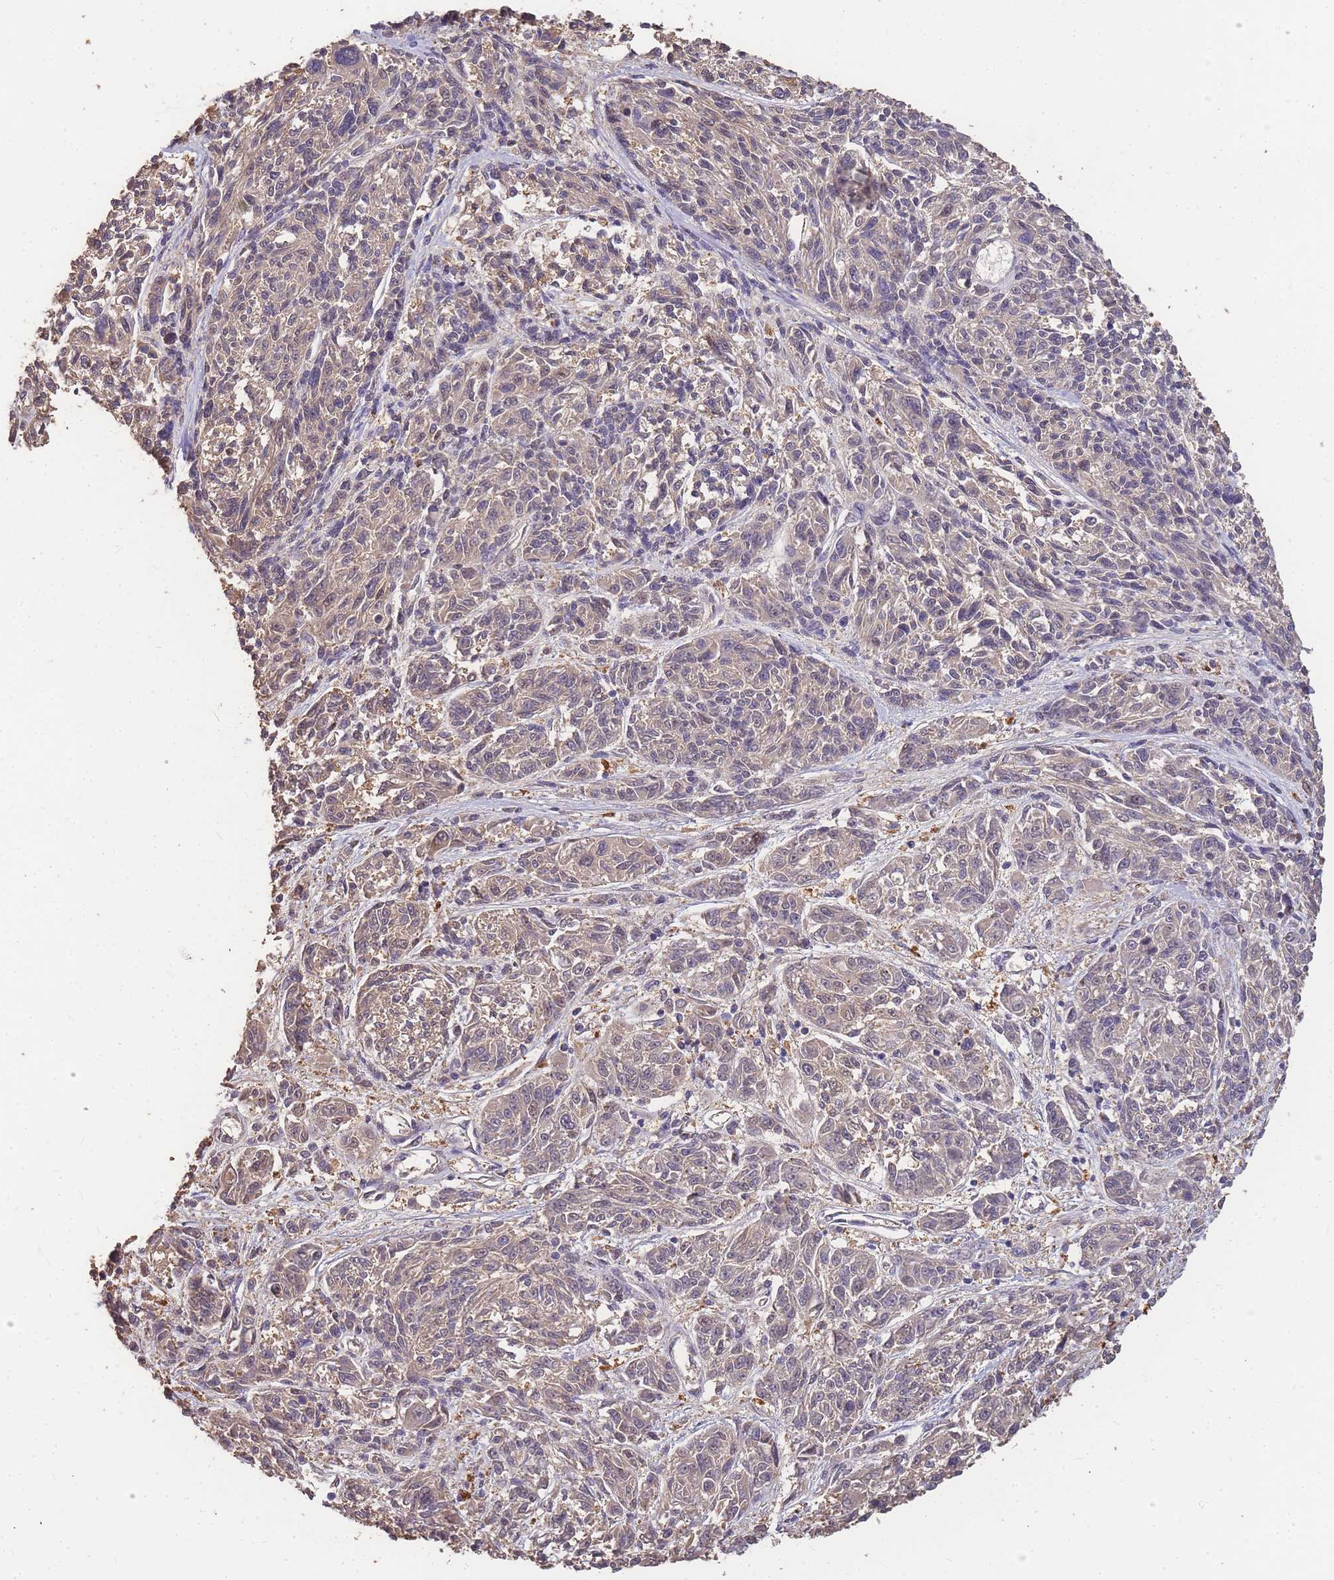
{"staining": {"intensity": "negative", "quantity": "none", "location": "none"}, "tissue": "melanoma", "cell_type": "Tumor cells", "image_type": "cancer", "snomed": [{"axis": "morphology", "description": "Malignant melanoma, NOS"}, {"axis": "topography", "description": "Skin"}], "caption": "This is an immunohistochemistry image of melanoma. There is no positivity in tumor cells.", "gene": "CDKN2AIPNL", "patient": {"sex": "male", "age": 53}}